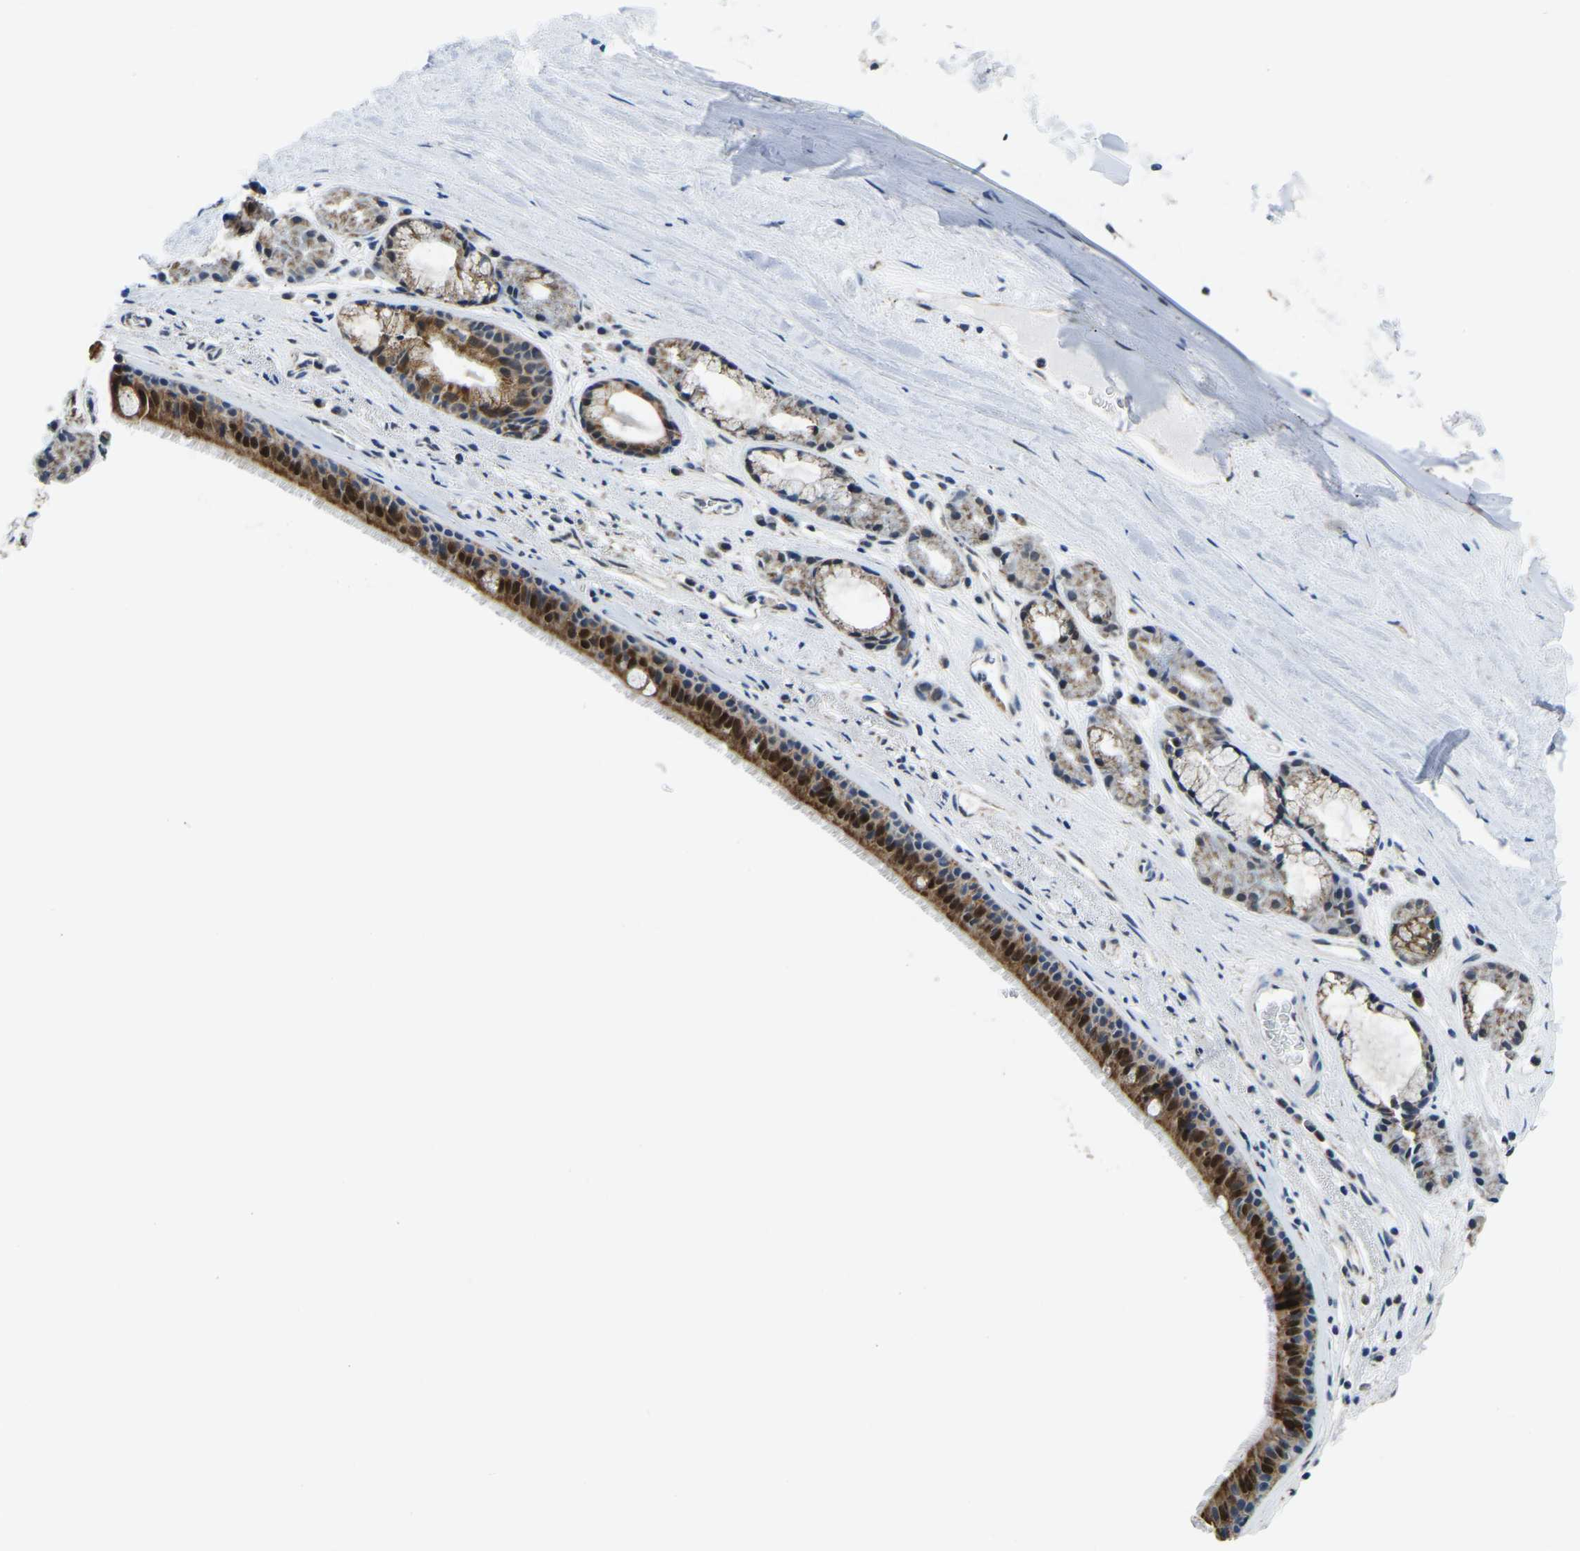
{"staining": {"intensity": "strong", "quantity": ">75%", "location": "cytoplasmic/membranous,nuclear"}, "tissue": "bronchus", "cell_type": "Respiratory epithelial cells", "image_type": "normal", "snomed": [{"axis": "morphology", "description": "Normal tissue, NOS"}, {"axis": "topography", "description": "Cartilage tissue"}], "caption": "Respiratory epithelial cells reveal high levels of strong cytoplasmic/membranous,nuclear staining in approximately >75% of cells in benign bronchus.", "gene": "BNIP3L", "patient": {"sex": "female", "age": 63}}